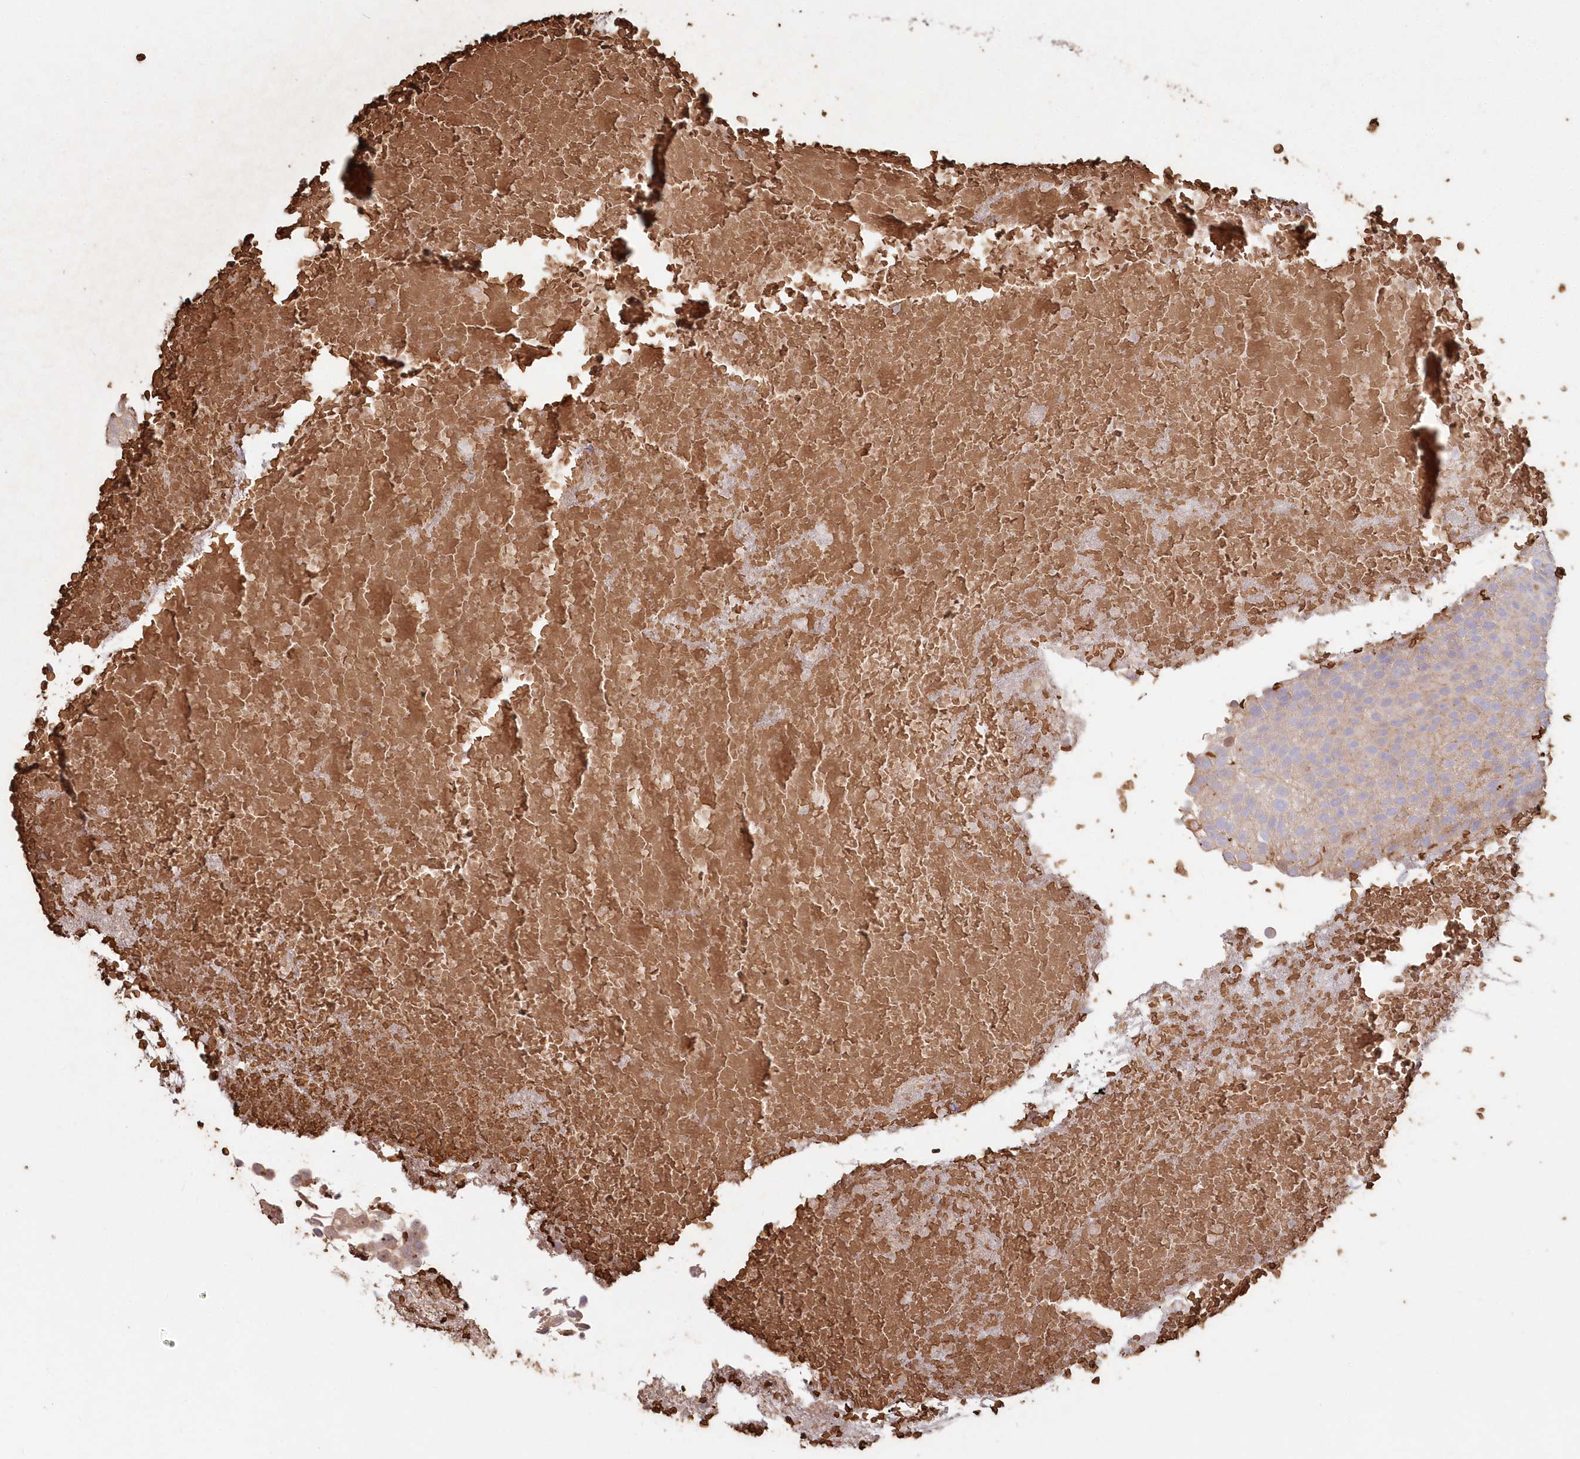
{"staining": {"intensity": "moderate", "quantity": "<25%", "location": "cytoplasmic/membranous"}, "tissue": "urothelial cancer", "cell_type": "Tumor cells", "image_type": "cancer", "snomed": [{"axis": "morphology", "description": "Urothelial carcinoma, Low grade"}, {"axis": "topography", "description": "Urinary bladder"}], "caption": "A high-resolution image shows immunohistochemistry (IHC) staining of urothelial cancer, which displays moderate cytoplasmic/membranous expression in approximately <25% of tumor cells. The protein is stained brown, and the nuclei are stained in blue (DAB (3,3'-diaminobenzidine) IHC with brightfield microscopy, high magnification).", "gene": "SERINC1", "patient": {"sex": "male", "age": 78}}